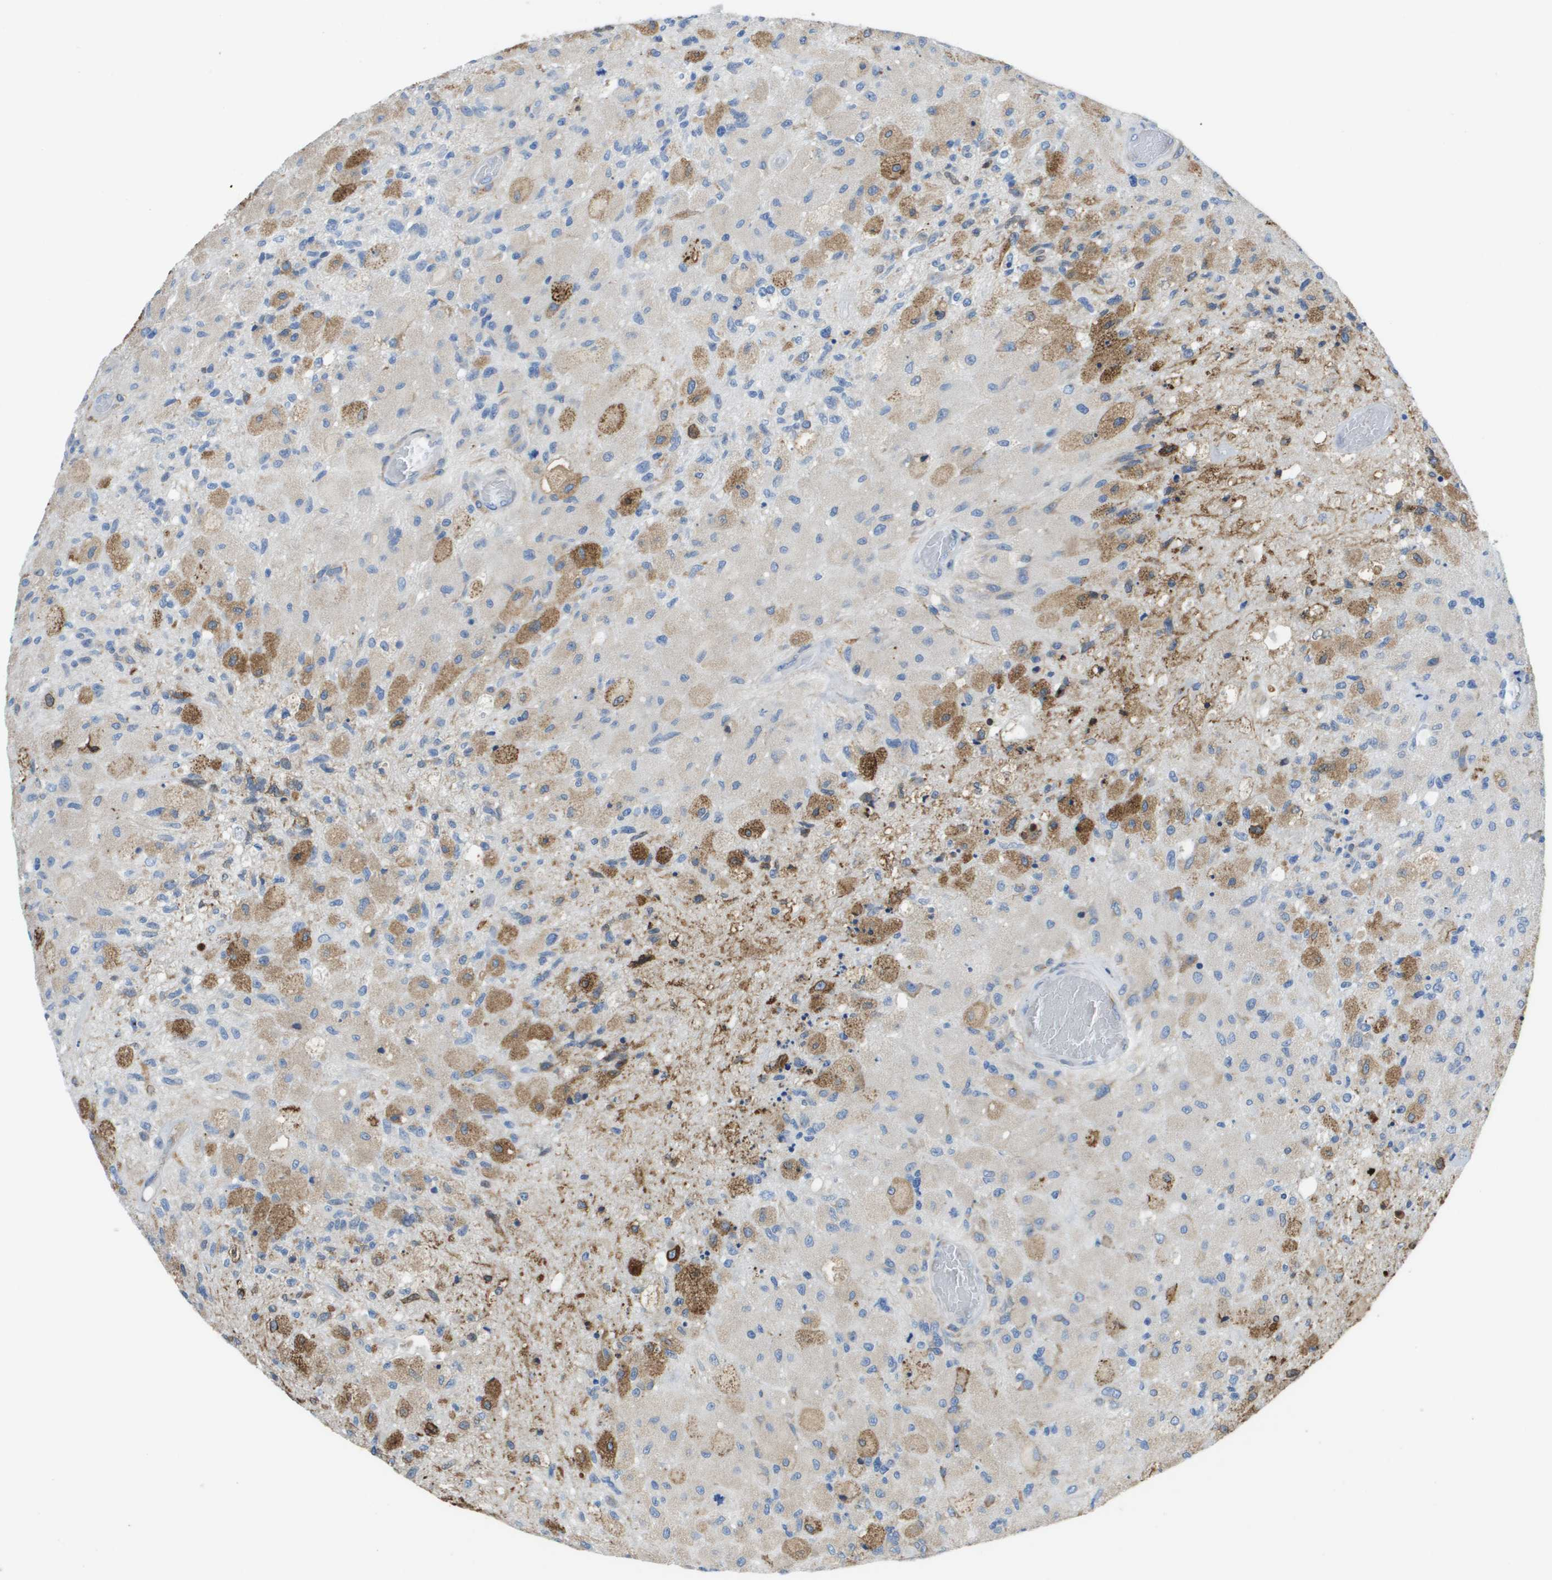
{"staining": {"intensity": "moderate", "quantity": "<25%", "location": "cytoplasmic/membranous"}, "tissue": "glioma", "cell_type": "Tumor cells", "image_type": "cancer", "snomed": [{"axis": "morphology", "description": "Normal tissue, NOS"}, {"axis": "morphology", "description": "Glioma, malignant, High grade"}, {"axis": "topography", "description": "Cerebral cortex"}], "caption": "Immunohistochemical staining of malignant high-grade glioma shows moderate cytoplasmic/membranous protein expression in approximately <25% of tumor cells.", "gene": "SDR42E1", "patient": {"sex": "male", "age": 77}}